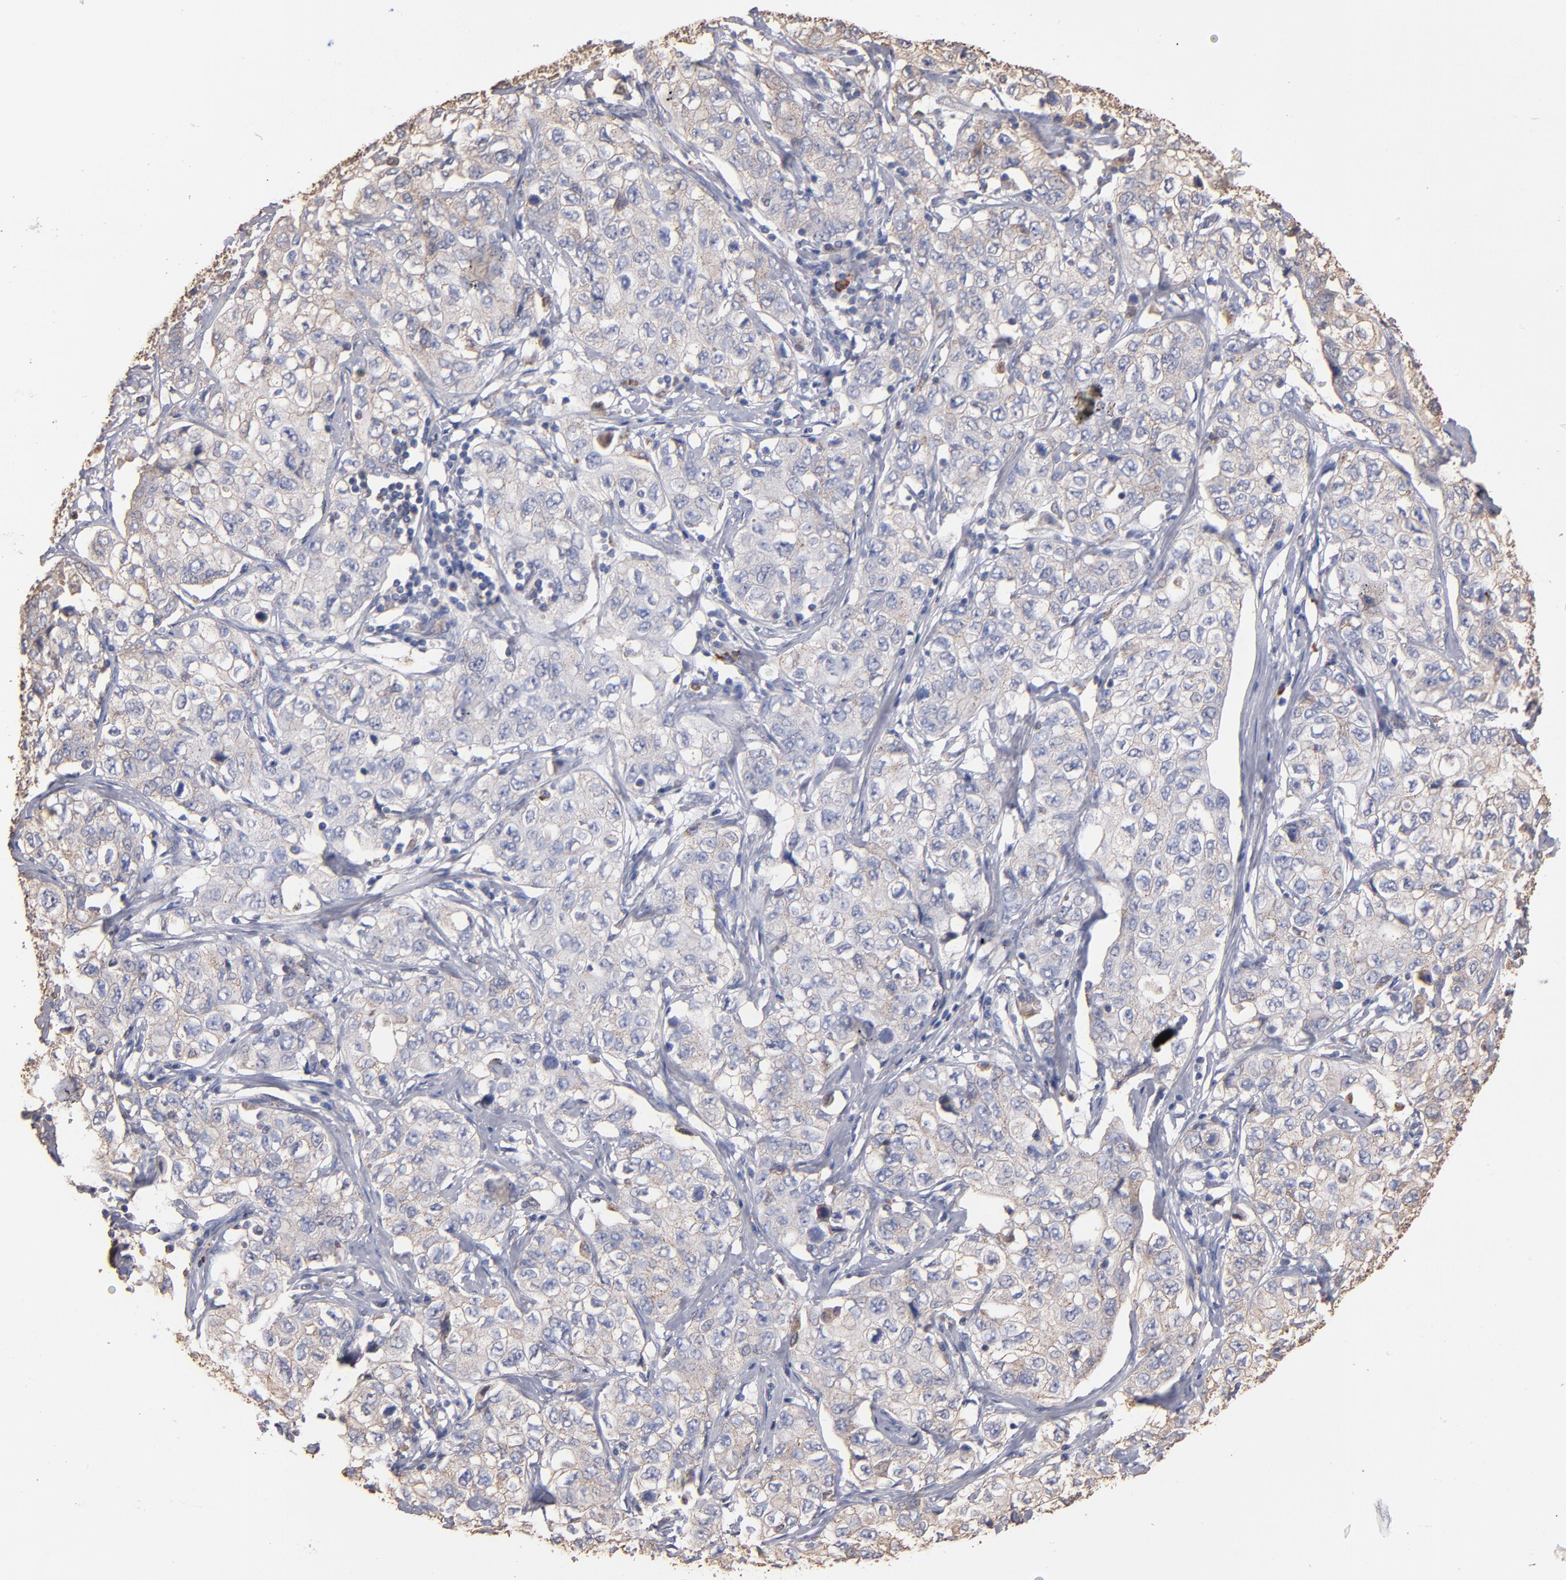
{"staining": {"intensity": "weak", "quantity": "25%-75%", "location": "cytoplasmic/membranous"}, "tissue": "stomach cancer", "cell_type": "Tumor cells", "image_type": "cancer", "snomed": [{"axis": "morphology", "description": "Adenocarcinoma, NOS"}, {"axis": "topography", "description": "Stomach"}], "caption": "Brown immunohistochemical staining in stomach cancer (adenocarcinoma) displays weak cytoplasmic/membranous expression in approximately 25%-75% of tumor cells.", "gene": "RO60", "patient": {"sex": "male", "age": 48}}